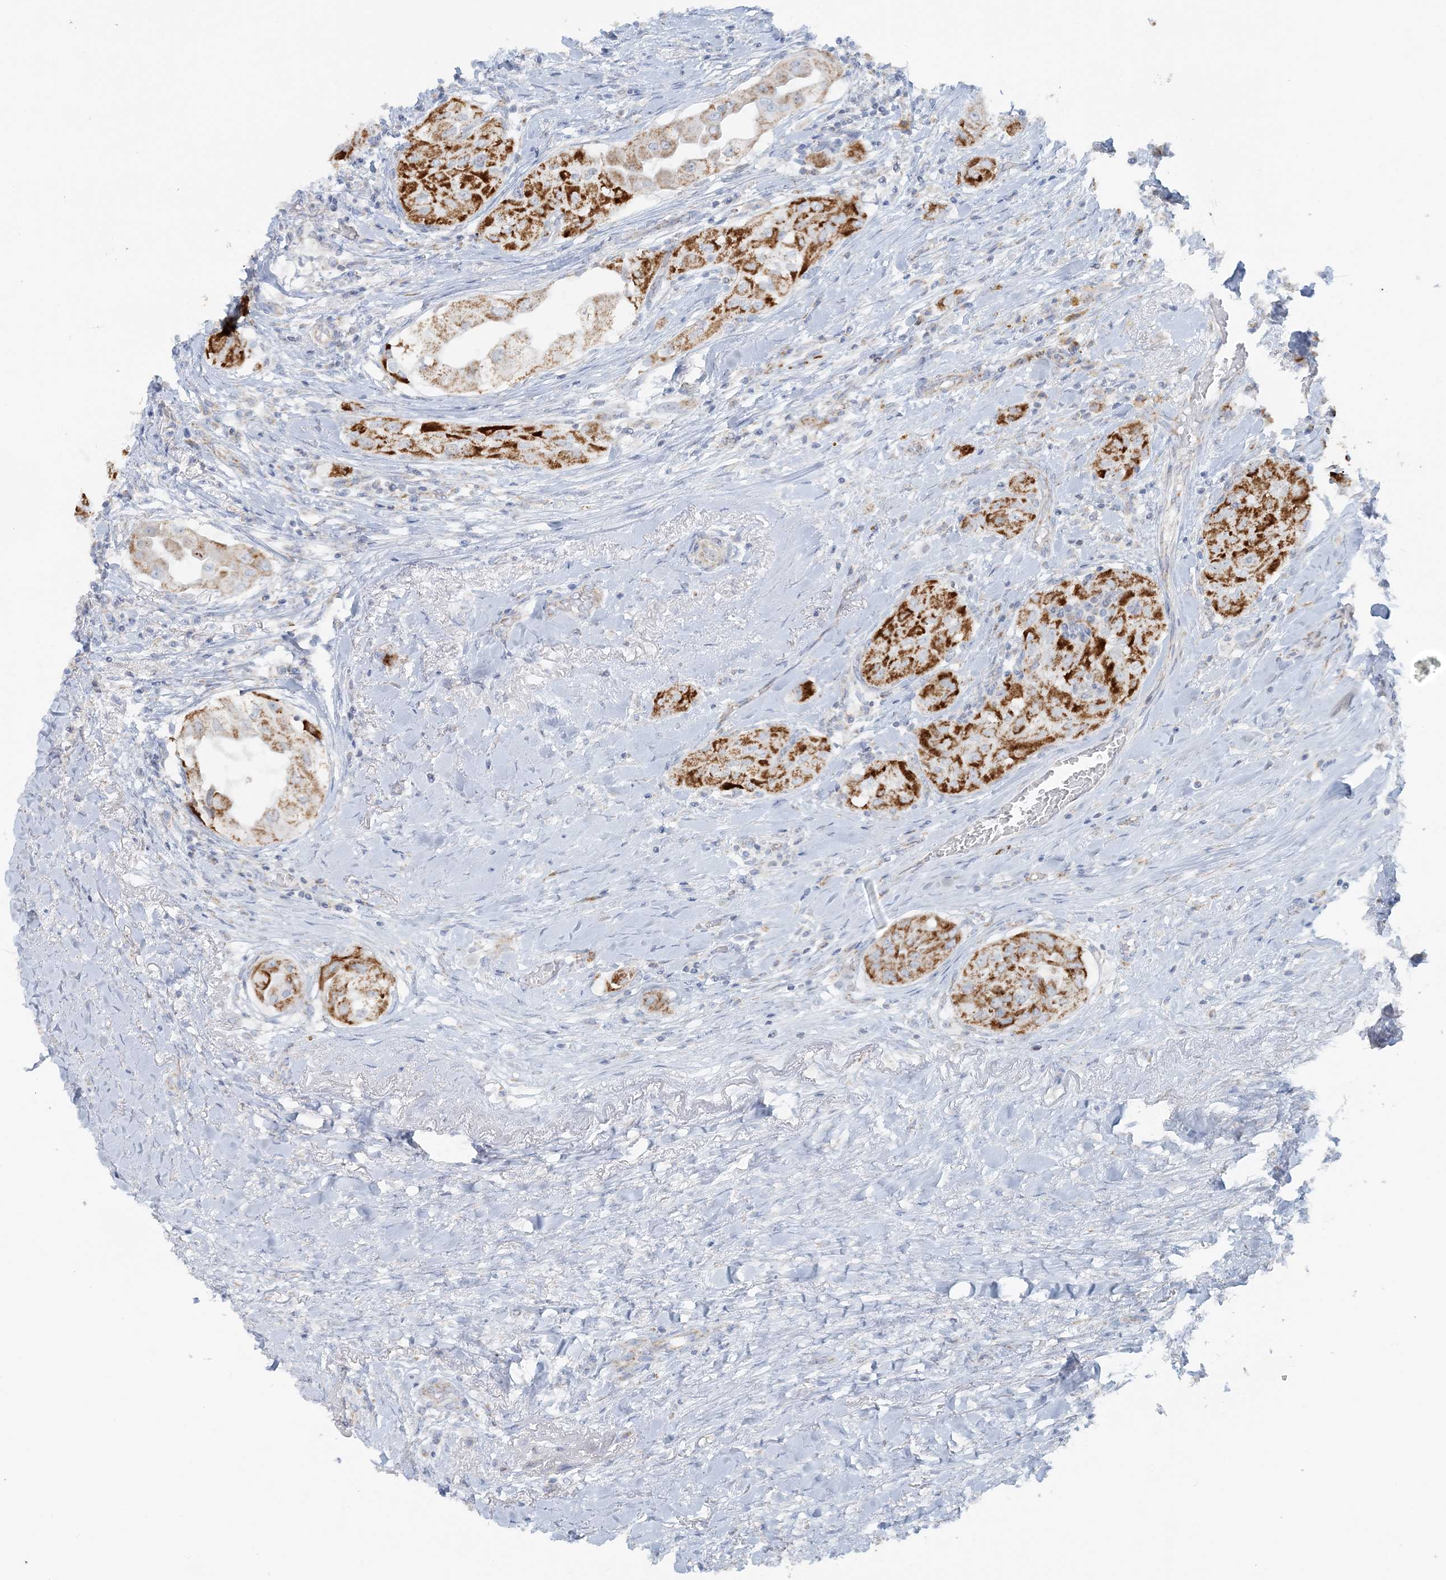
{"staining": {"intensity": "strong", "quantity": ">75%", "location": "cytoplasmic/membranous"}, "tissue": "thyroid cancer", "cell_type": "Tumor cells", "image_type": "cancer", "snomed": [{"axis": "morphology", "description": "Papillary adenocarcinoma, NOS"}, {"axis": "topography", "description": "Thyroid gland"}], "caption": "Thyroid cancer (papillary adenocarcinoma) stained with a brown dye displays strong cytoplasmic/membranous positive staining in approximately >75% of tumor cells.", "gene": "PCCB", "patient": {"sex": "female", "age": 59}}